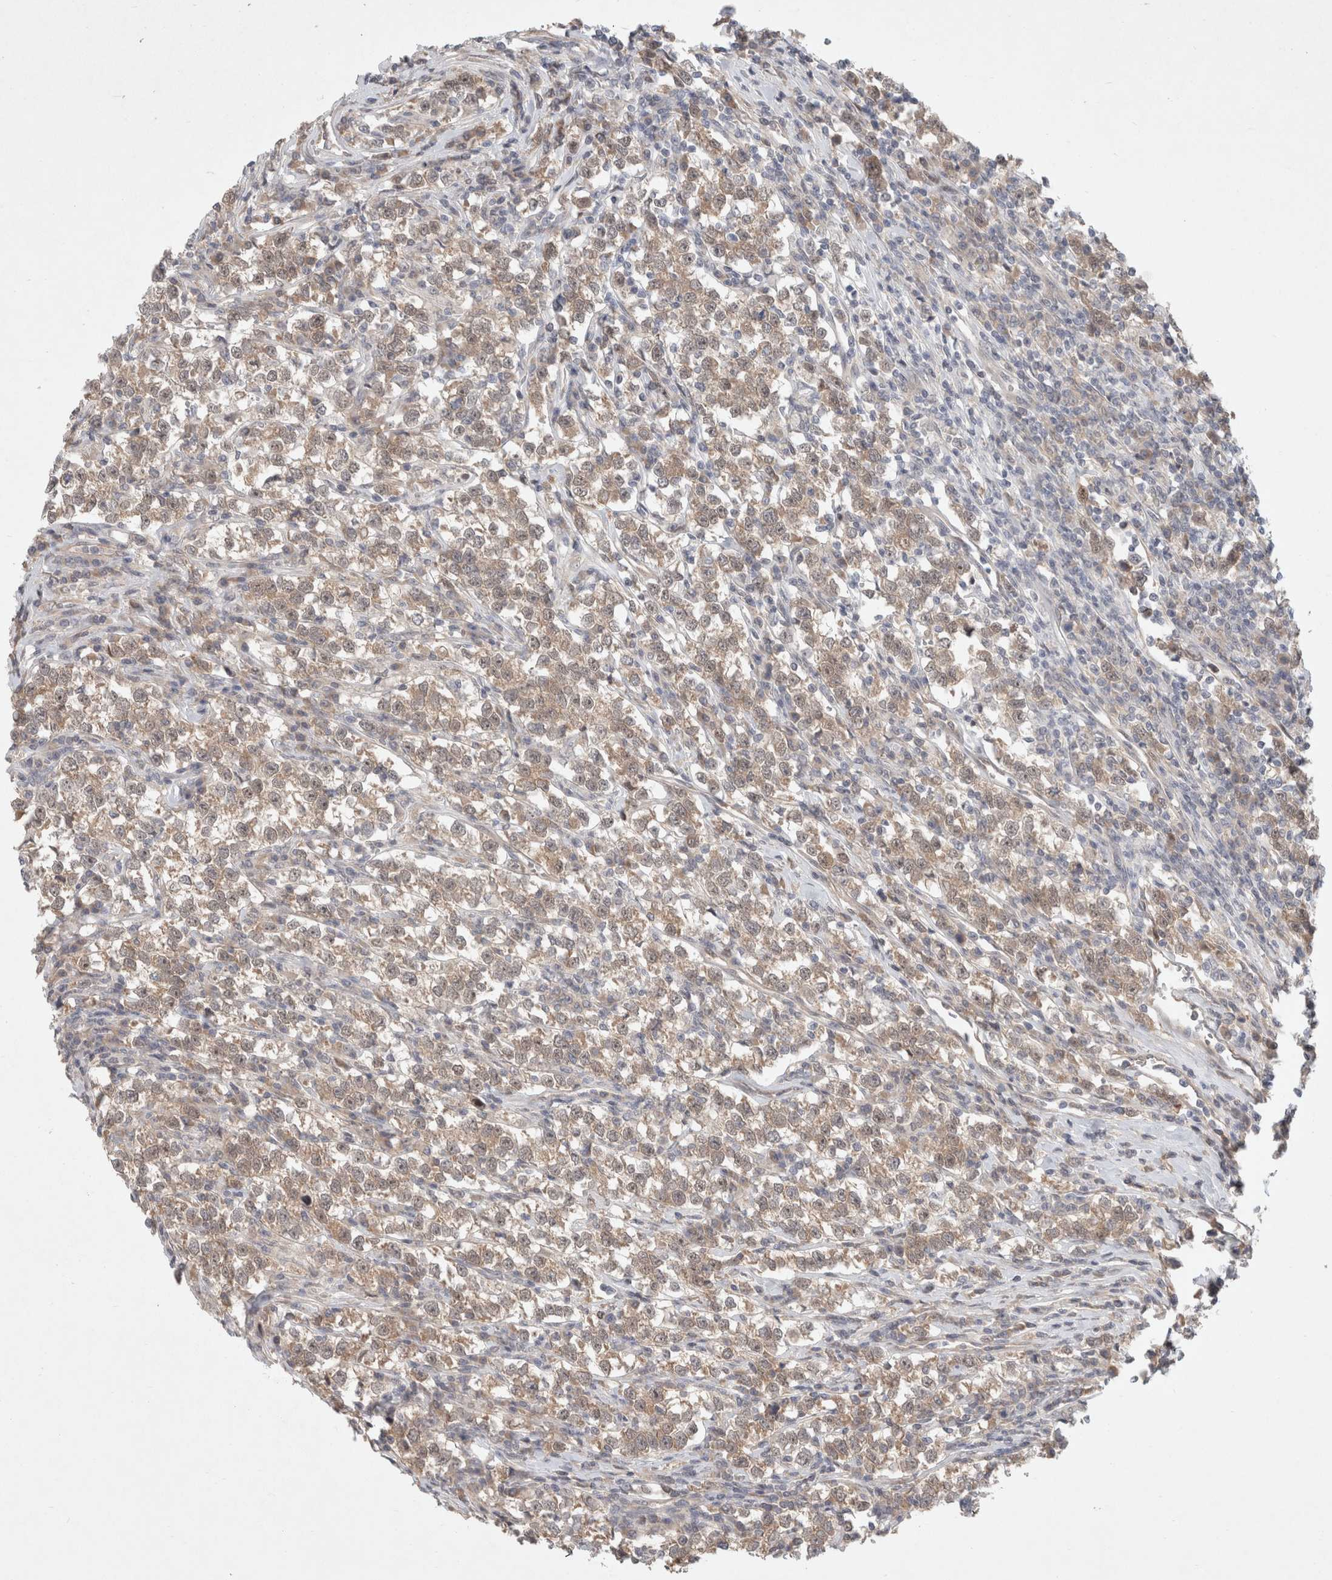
{"staining": {"intensity": "moderate", "quantity": ">75%", "location": "cytoplasmic/membranous"}, "tissue": "testis cancer", "cell_type": "Tumor cells", "image_type": "cancer", "snomed": [{"axis": "morphology", "description": "Normal tissue, NOS"}, {"axis": "morphology", "description": "Seminoma, NOS"}, {"axis": "topography", "description": "Testis"}], "caption": "Protein expression analysis of testis cancer shows moderate cytoplasmic/membranous staining in approximately >75% of tumor cells.", "gene": "RASAL2", "patient": {"sex": "male", "age": 43}}